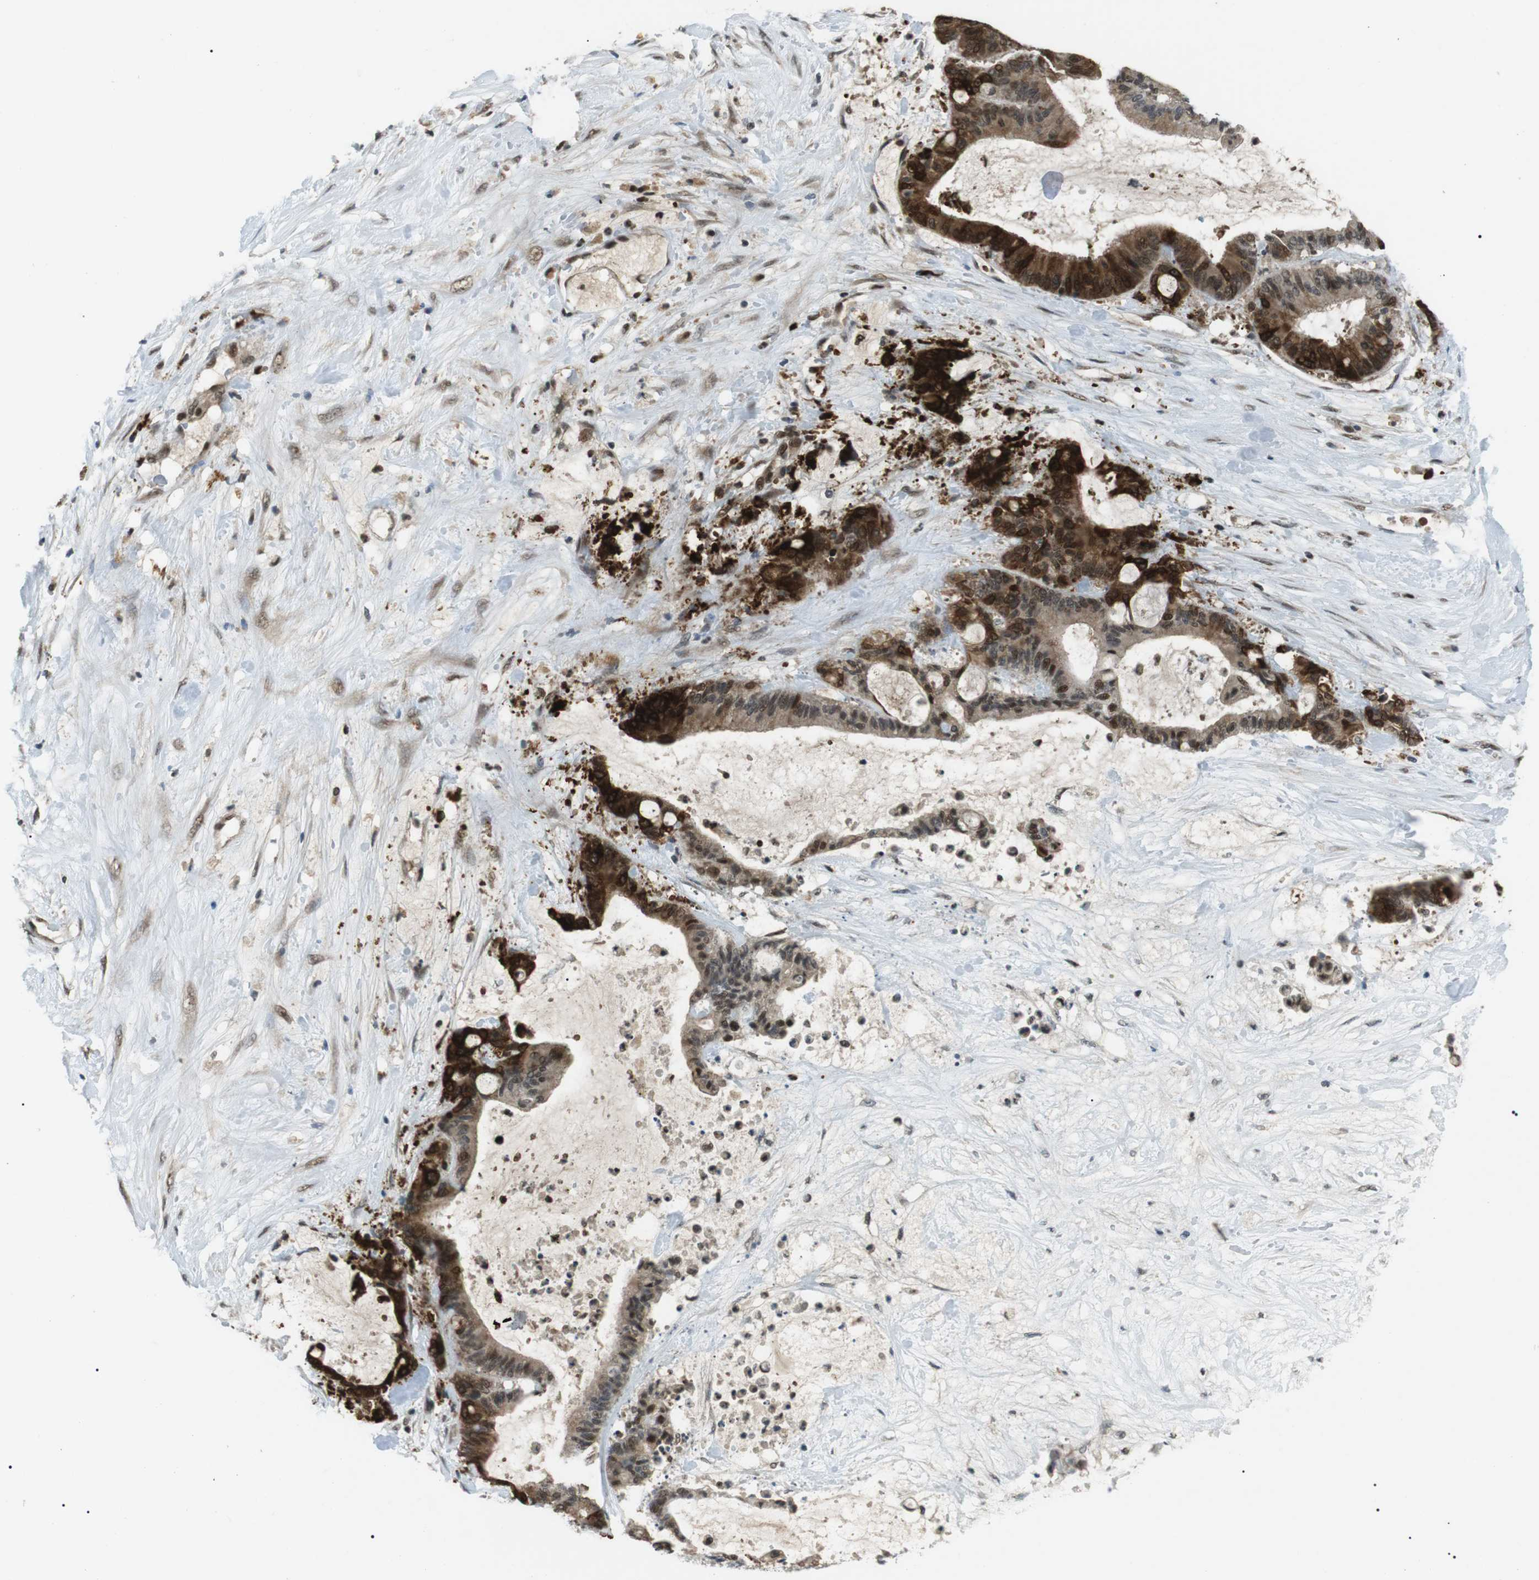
{"staining": {"intensity": "strong", "quantity": ">75%", "location": "cytoplasmic/membranous,nuclear"}, "tissue": "liver cancer", "cell_type": "Tumor cells", "image_type": "cancer", "snomed": [{"axis": "morphology", "description": "Cholangiocarcinoma"}, {"axis": "topography", "description": "Liver"}], "caption": "IHC of liver cancer (cholangiocarcinoma) demonstrates high levels of strong cytoplasmic/membranous and nuclear staining in about >75% of tumor cells. (IHC, brightfield microscopy, high magnification).", "gene": "ORAI3", "patient": {"sex": "female", "age": 73}}